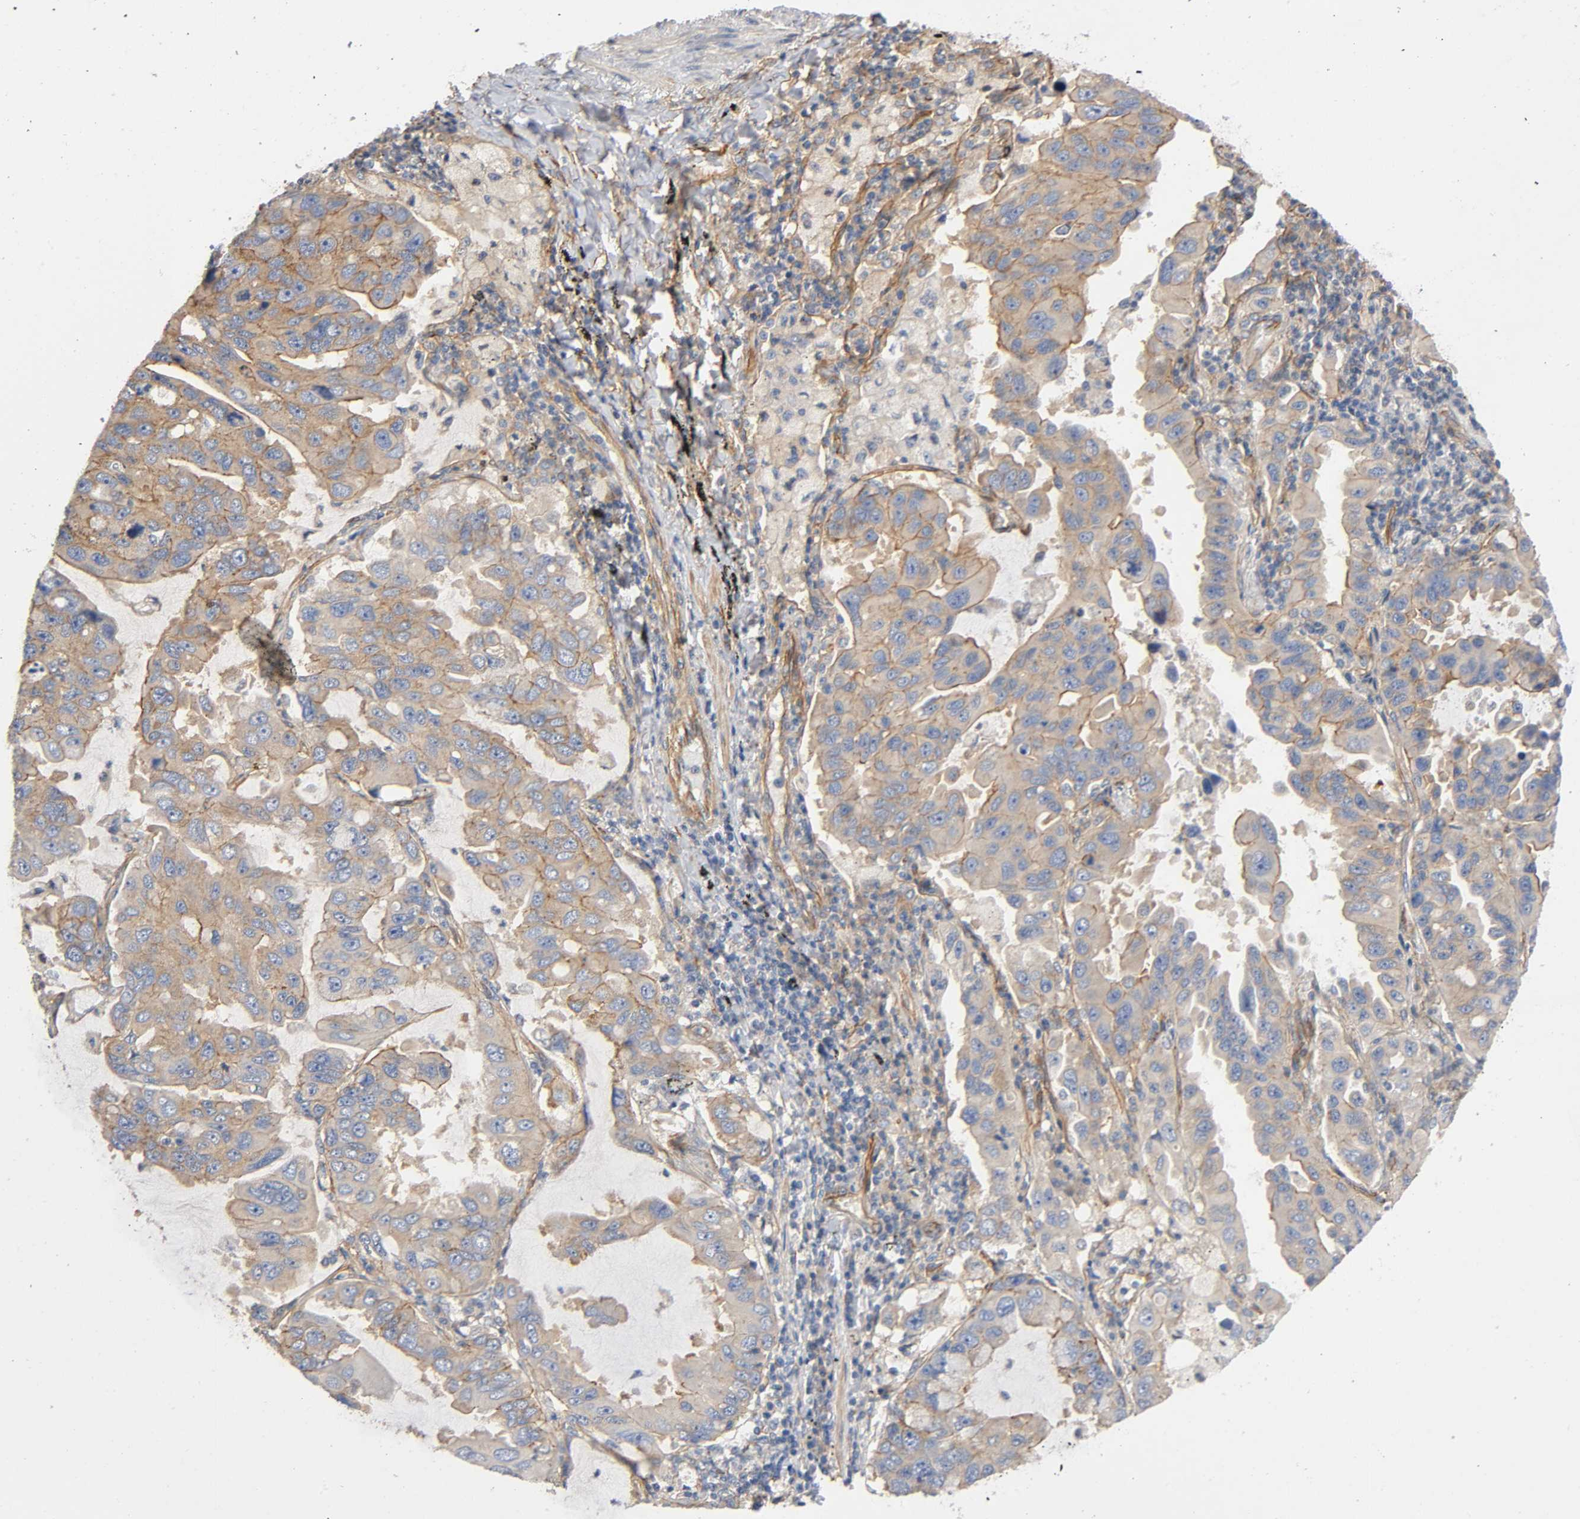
{"staining": {"intensity": "moderate", "quantity": "25%-75%", "location": "cytoplasmic/membranous"}, "tissue": "lung cancer", "cell_type": "Tumor cells", "image_type": "cancer", "snomed": [{"axis": "morphology", "description": "Adenocarcinoma, NOS"}, {"axis": "topography", "description": "Lung"}], "caption": "A high-resolution histopathology image shows immunohistochemistry staining of lung cancer (adenocarcinoma), which displays moderate cytoplasmic/membranous positivity in approximately 25%-75% of tumor cells.", "gene": "MARS1", "patient": {"sex": "male", "age": 64}}